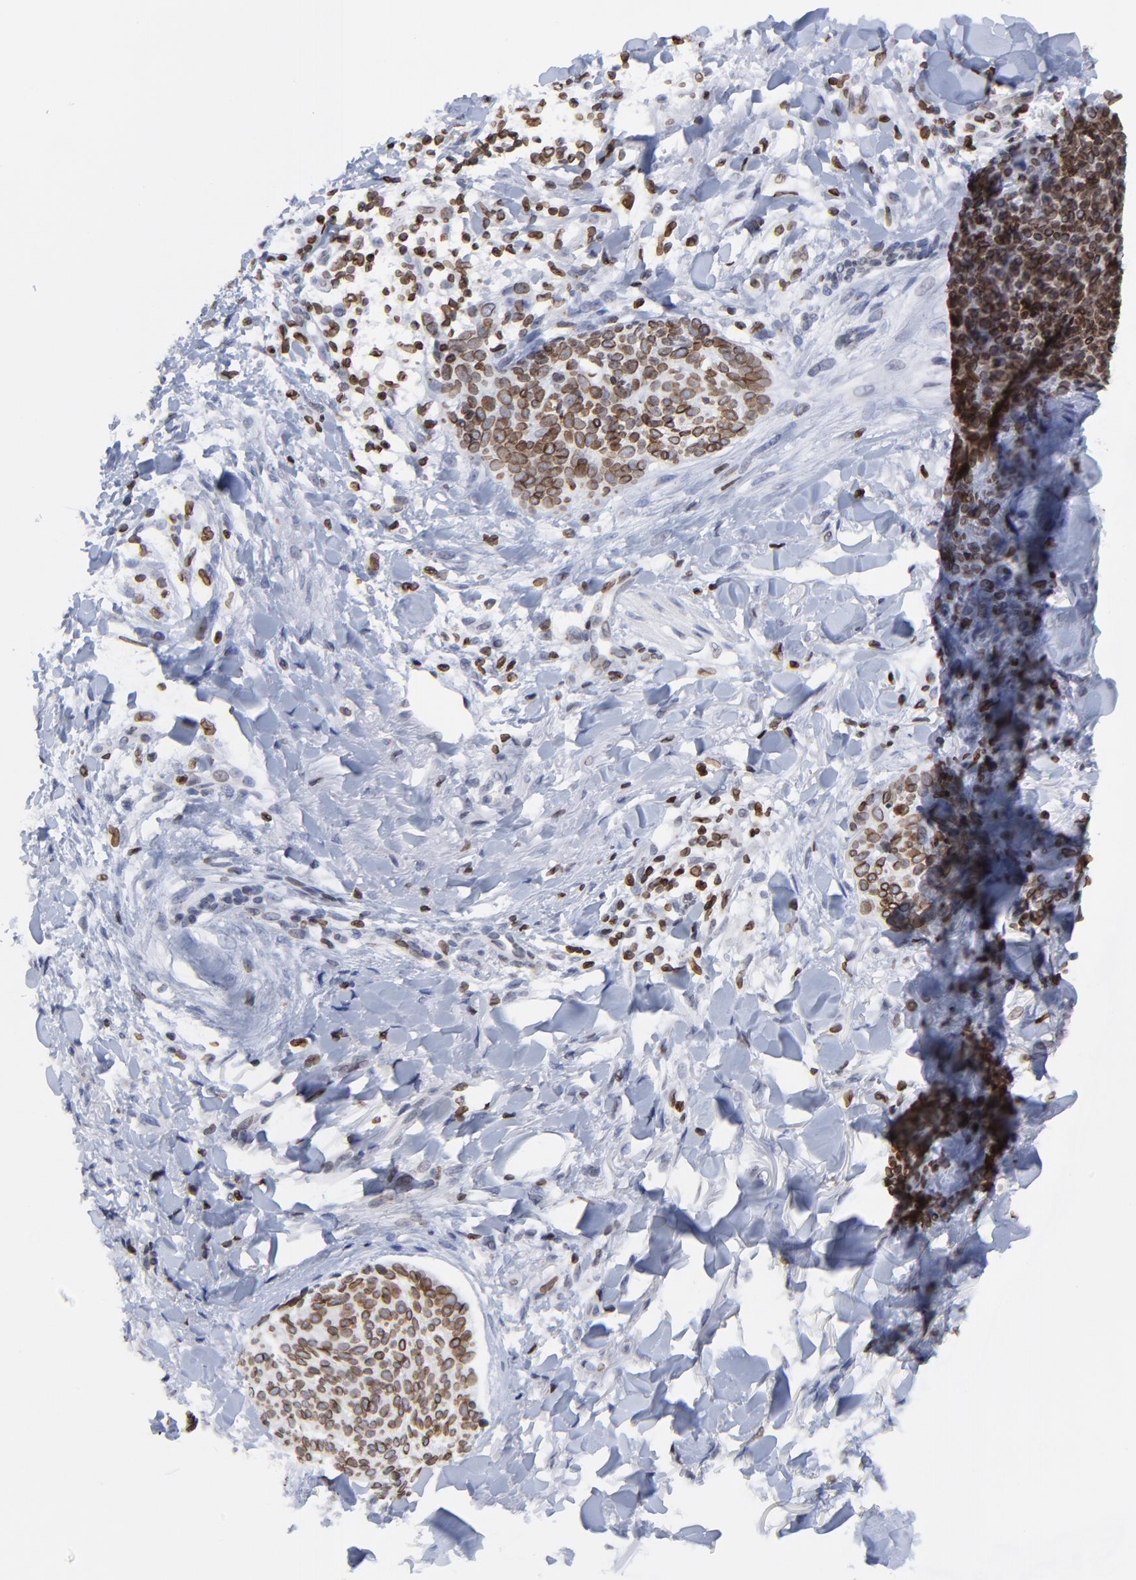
{"staining": {"intensity": "strong", "quantity": ">75%", "location": "cytoplasmic/membranous,nuclear"}, "tissue": "skin cancer", "cell_type": "Tumor cells", "image_type": "cancer", "snomed": [{"axis": "morphology", "description": "Normal tissue, NOS"}, {"axis": "morphology", "description": "Basal cell carcinoma"}, {"axis": "topography", "description": "Skin"}], "caption": "Approximately >75% of tumor cells in human skin cancer show strong cytoplasmic/membranous and nuclear protein staining as visualized by brown immunohistochemical staining.", "gene": "THAP7", "patient": {"sex": "female", "age": 57}}